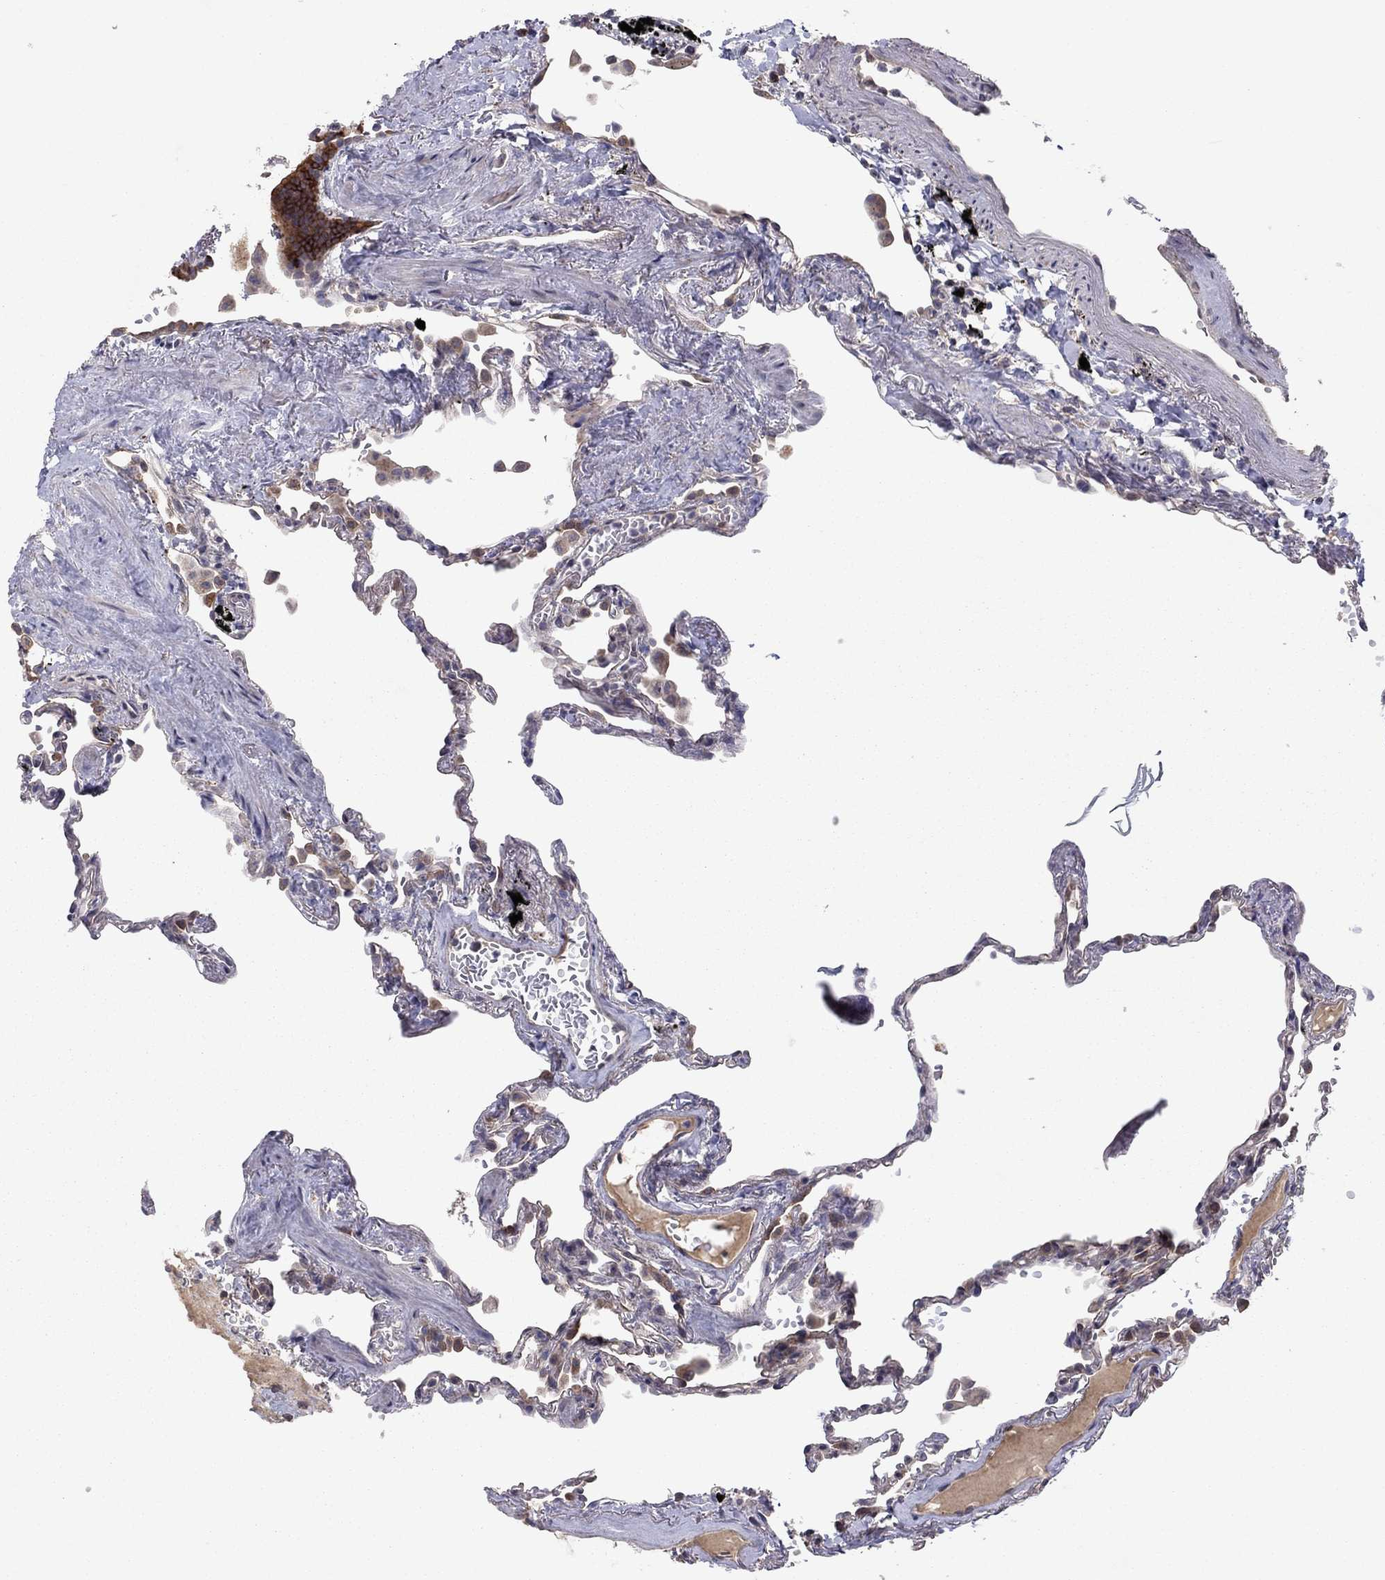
{"staining": {"intensity": "negative", "quantity": "none", "location": "none"}, "tissue": "lung", "cell_type": "Alveolar cells", "image_type": "normal", "snomed": [{"axis": "morphology", "description": "Normal tissue, NOS"}, {"axis": "topography", "description": "Lung"}], "caption": "Immunohistochemistry (IHC) of benign human lung shows no expression in alveolar cells.", "gene": "CRACDL", "patient": {"sex": "male", "age": 78}}